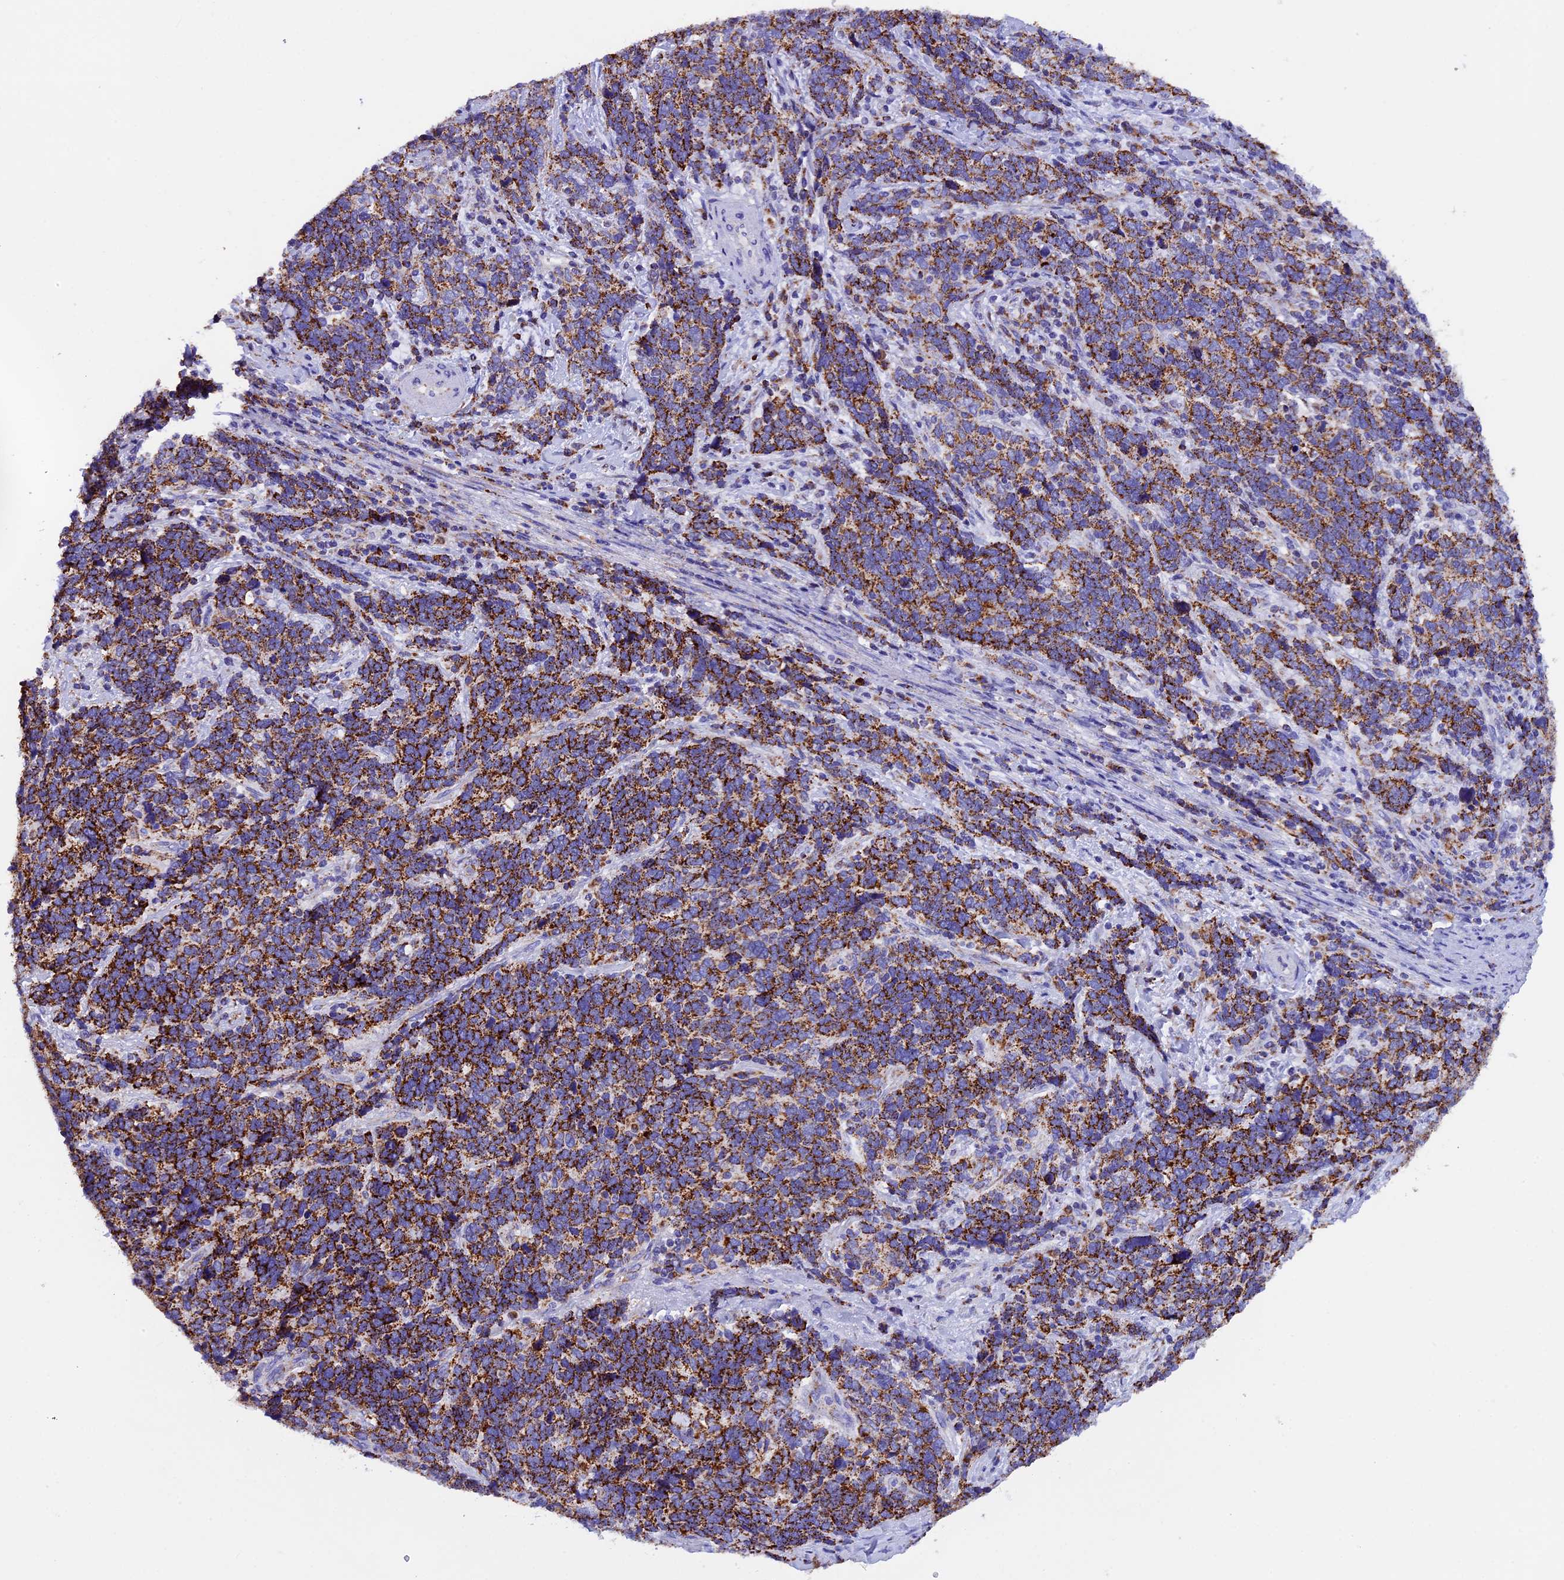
{"staining": {"intensity": "strong", "quantity": ">75%", "location": "cytoplasmic/membranous"}, "tissue": "cervical cancer", "cell_type": "Tumor cells", "image_type": "cancer", "snomed": [{"axis": "morphology", "description": "Squamous cell carcinoma, NOS"}, {"axis": "topography", "description": "Cervix"}], "caption": "A brown stain highlights strong cytoplasmic/membranous staining of a protein in human cervical cancer (squamous cell carcinoma) tumor cells.", "gene": "SLC8B1", "patient": {"sex": "female", "age": 41}}